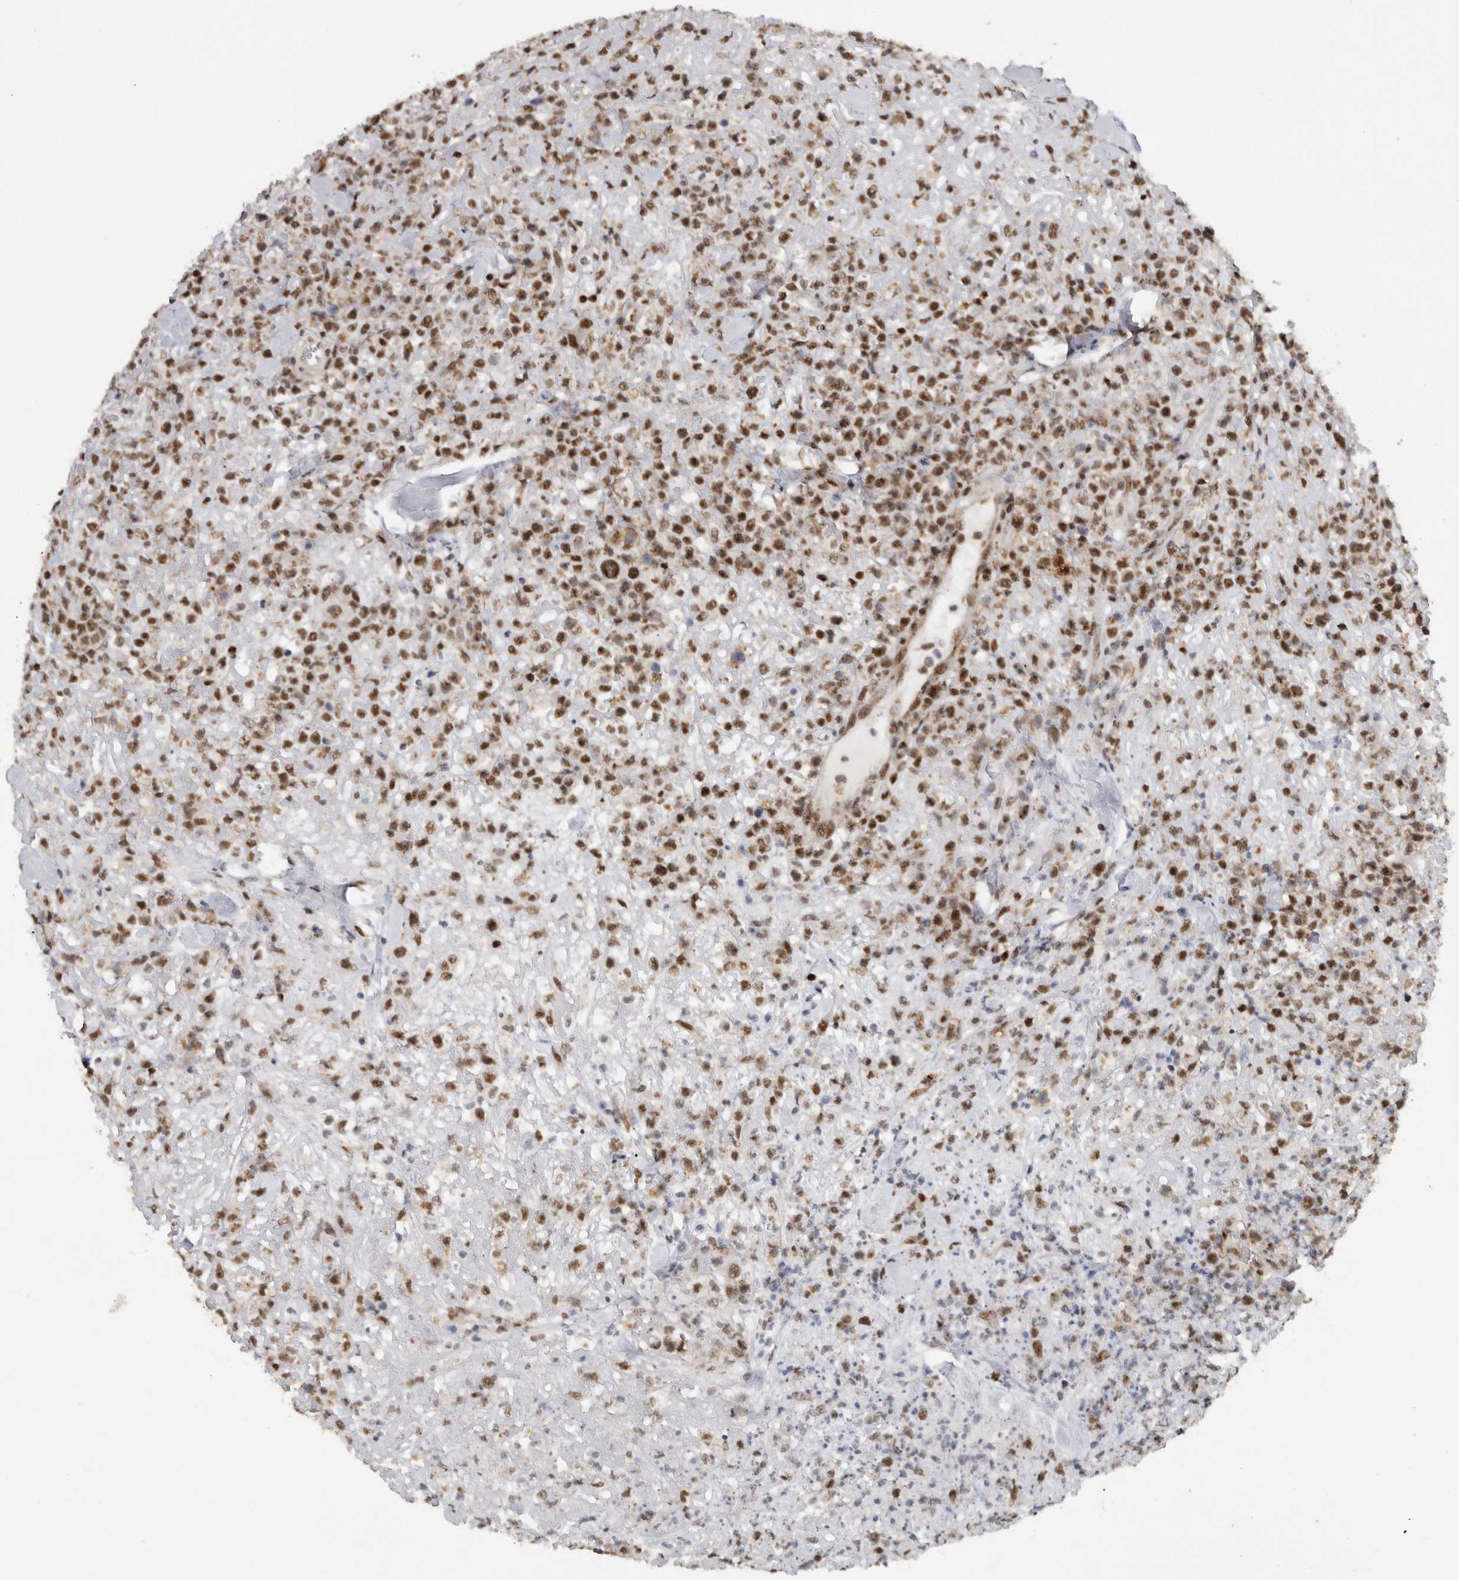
{"staining": {"intensity": "strong", "quantity": ">75%", "location": "nuclear"}, "tissue": "lymphoma", "cell_type": "Tumor cells", "image_type": "cancer", "snomed": [{"axis": "morphology", "description": "Malignant lymphoma, non-Hodgkin's type, High grade"}, {"axis": "topography", "description": "Colon"}], "caption": "High-grade malignant lymphoma, non-Hodgkin's type was stained to show a protein in brown. There is high levels of strong nuclear positivity in about >75% of tumor cells.", "gene": "PPP1R10", "patient": {"sex": "female", "age": 53}}